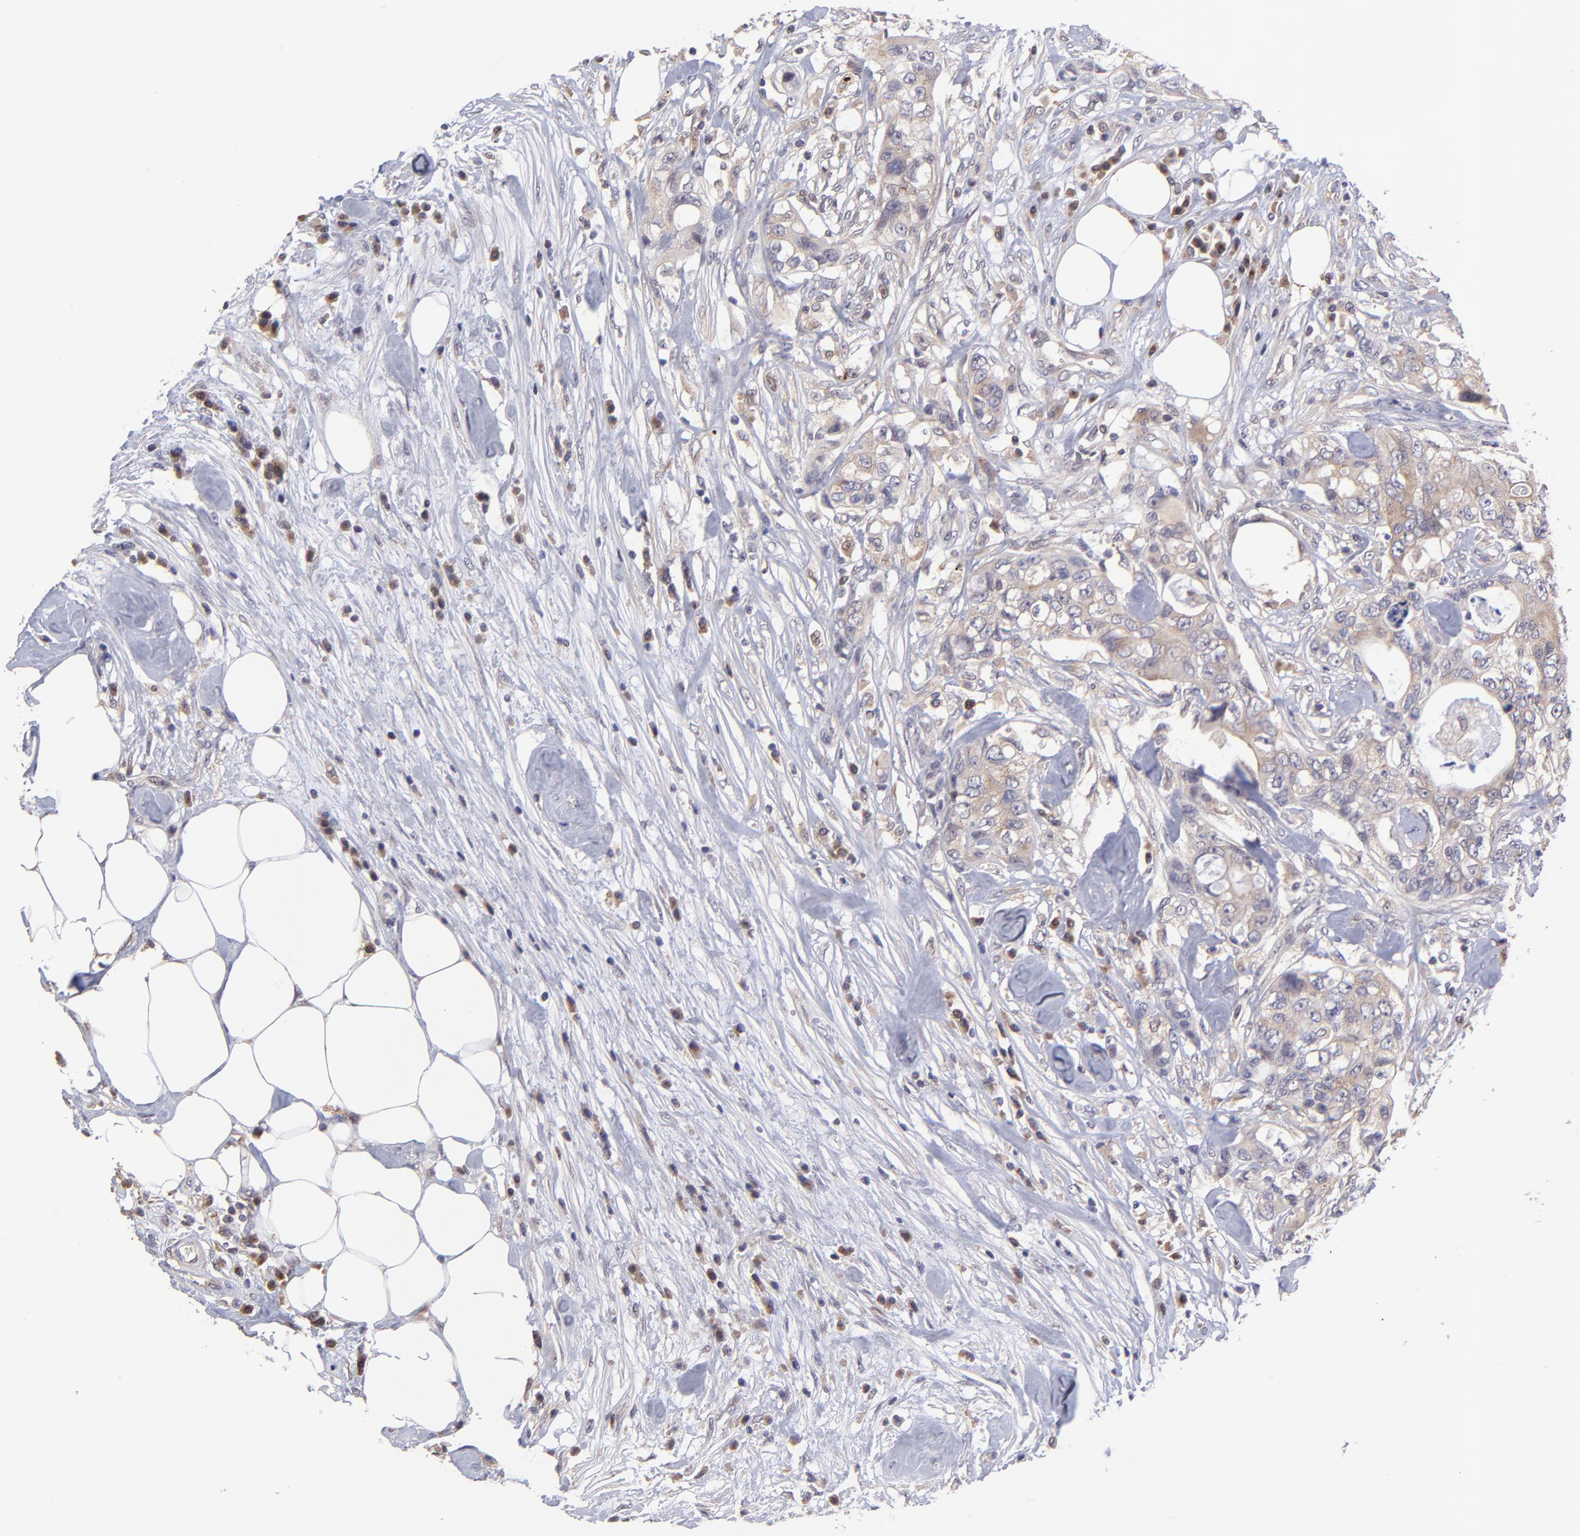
{"staining": {"intensity": "weak", "quantity": ">75%", "location": "cytoplasmic/membranous"}, "tissue": "colorectal cancer", "cell_type": "Tumor cells", "image_type": "cancer", "snomed": [{"axis": "morphology", "description": "Adenocarcinoma, NOS"}, {"axis": "topography", "description": "Rectum"}], "caption": "A micrograph of human colorectal cancer stained for a protein displays weak cytoplasmic/membranous brown staining in tumor cells.", "gene": "NSF", "patient": {"sex": "female", "age": 57}}